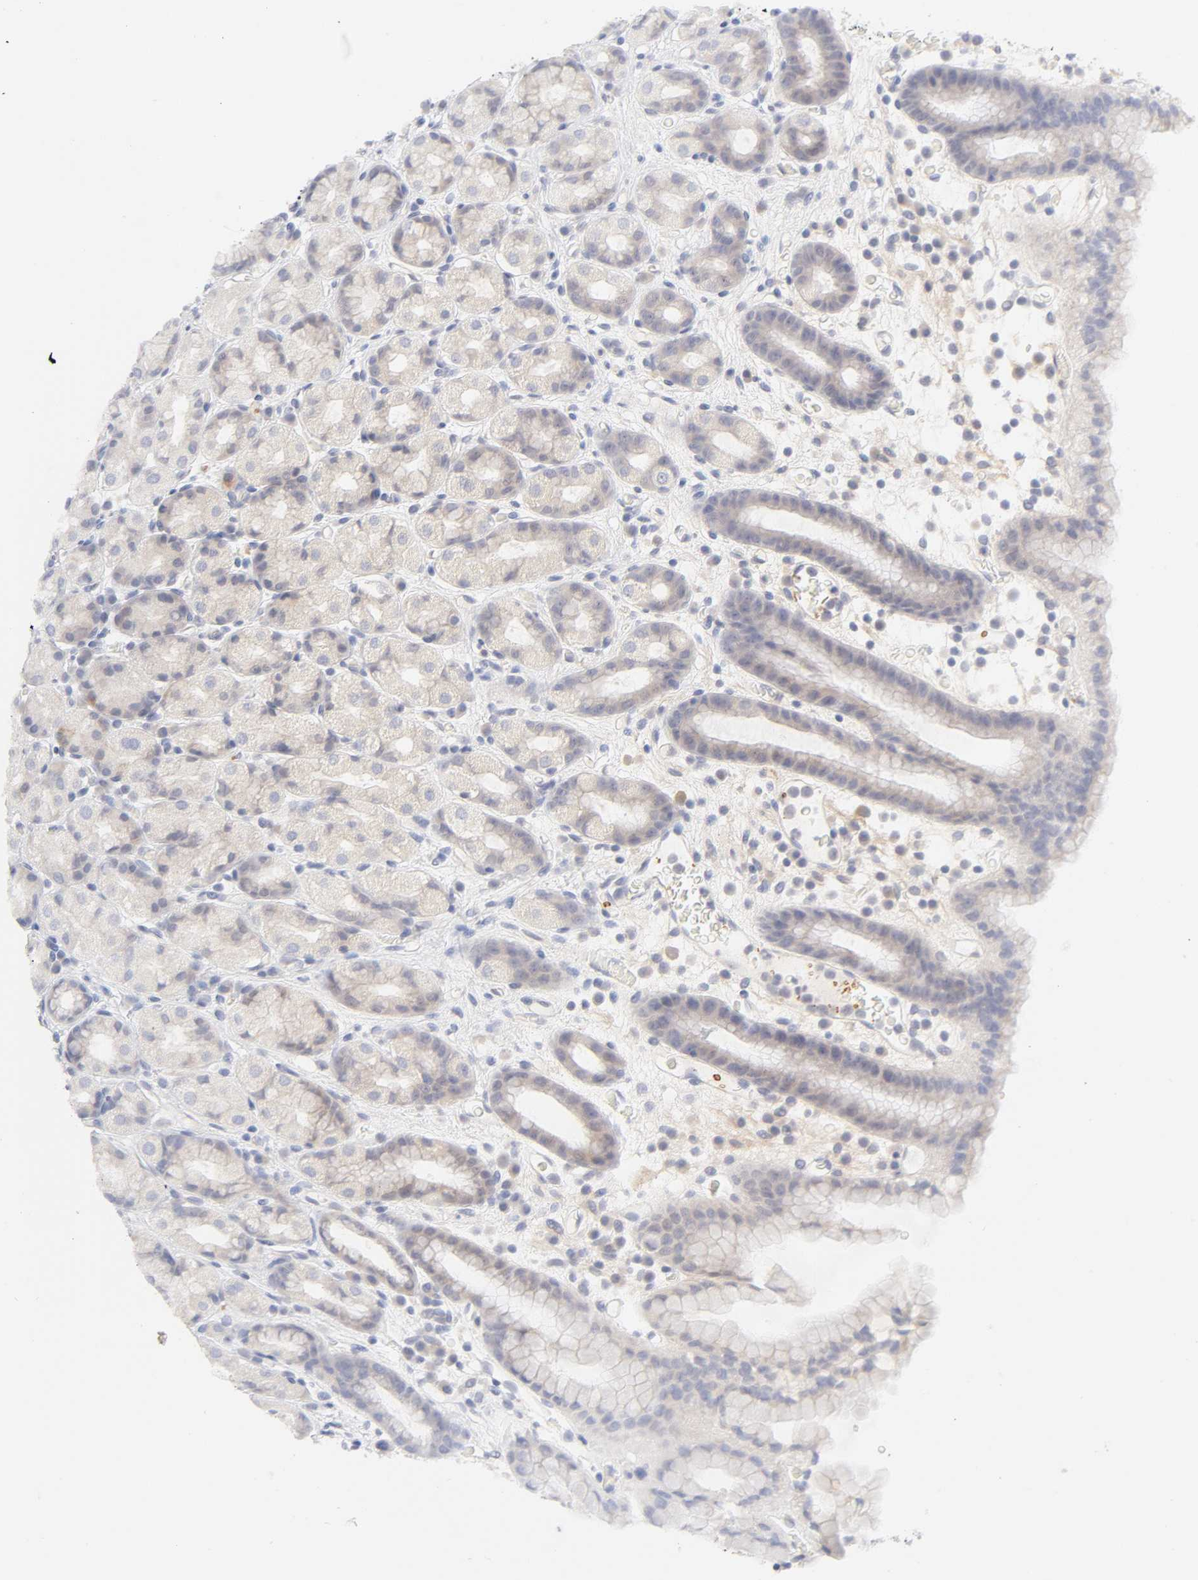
{"staining": {"intensity": "weak", "quantity": "25%-75%", "location": "cytoplasmic/membranous"}, "tissue": "stomach", "cell_type": "Glandular cells", "image_type": "normal", "snomed": [{"axis": "morphology", "description": "Normal tissue, NOS"}, {"axis": "topography", "description": "Stomach, upper"}], "caption": "An IHC histopathology image of normal tissue is shown. Protein staining in brown shows weak cytoplasmic/membranous positivity in stomach within glandular cells.", "gene": "CYP4B1", "patient": {"sex": "male", "age": 68}}